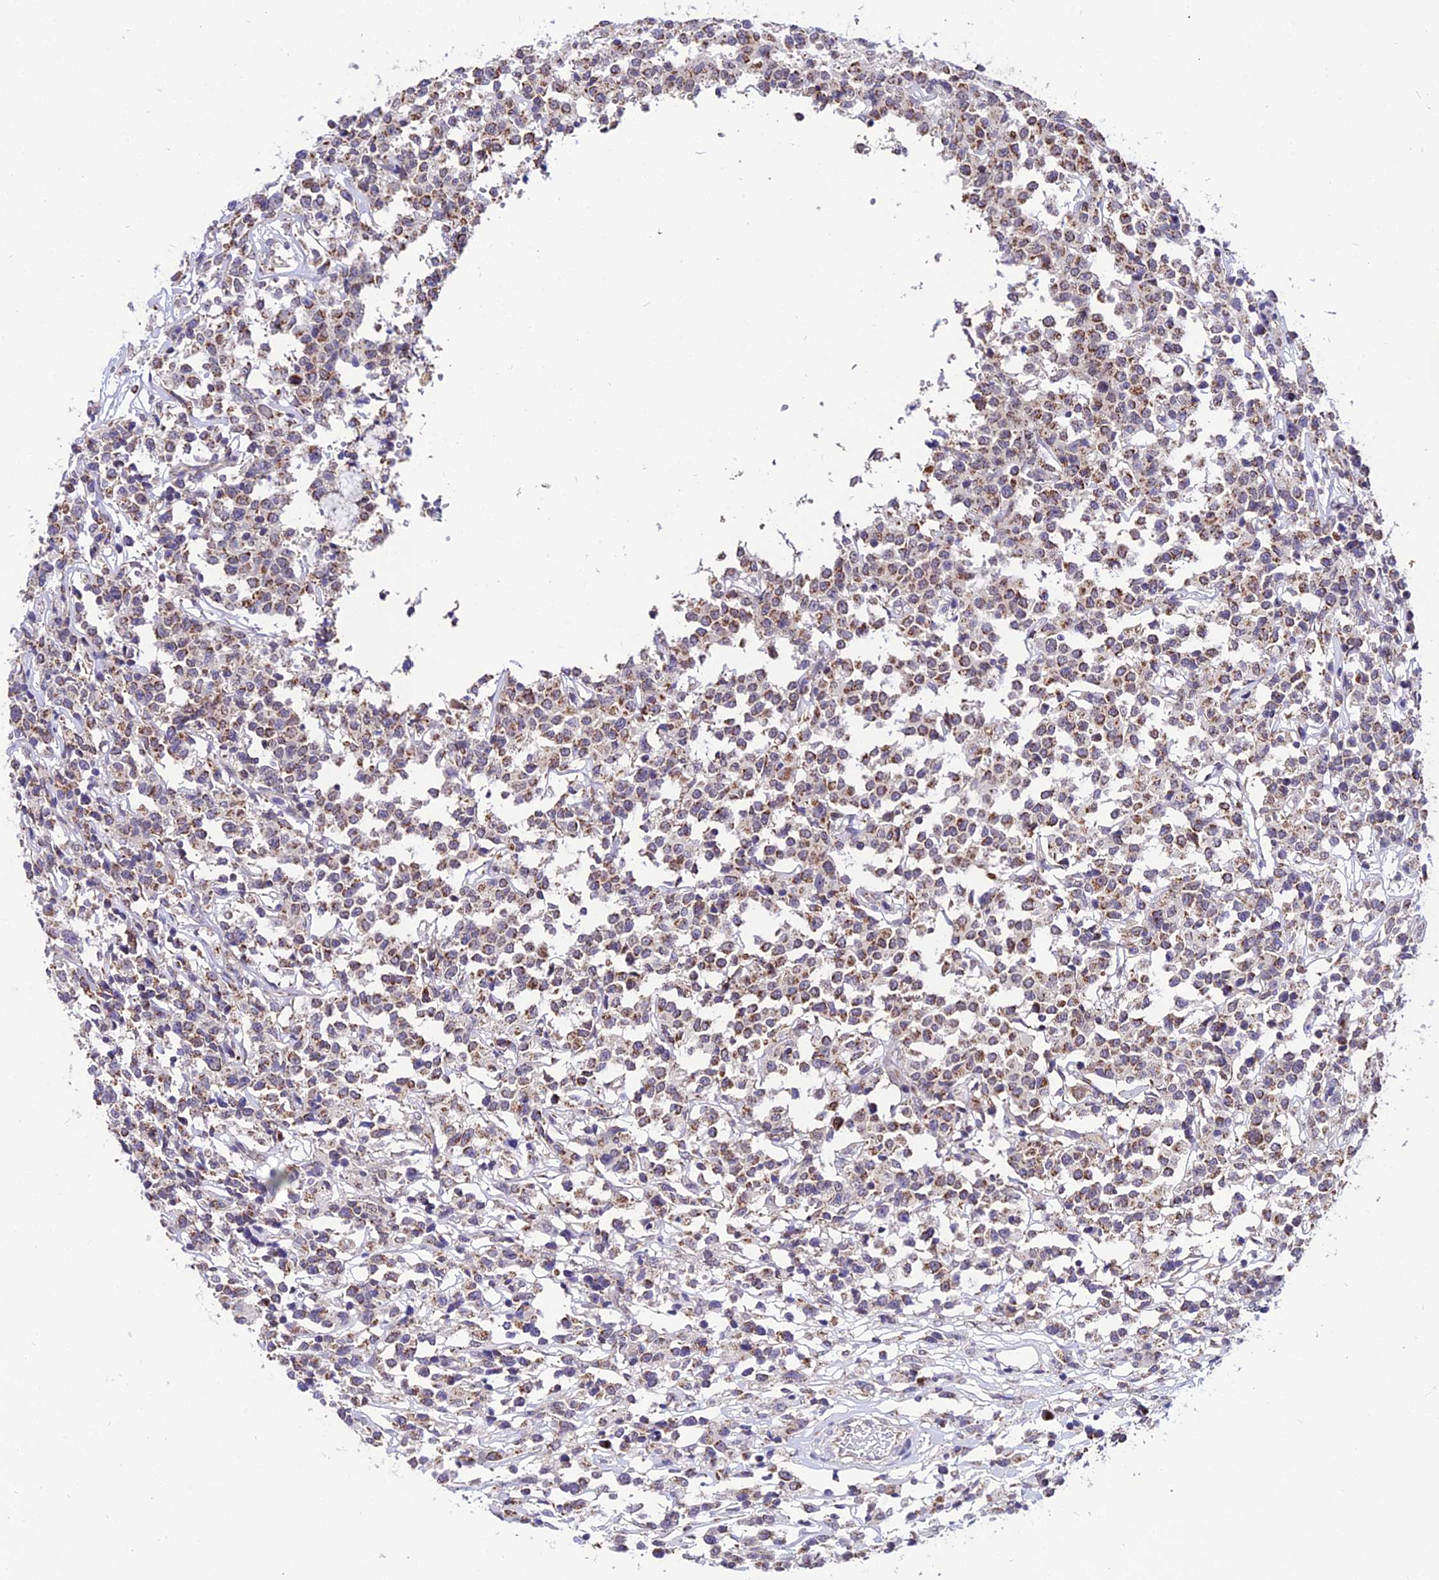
{"staining": {"intensity": "moderate", "quantity": "25%-75%", "location": "cytoplasmic/membranous"}, "tissue": "lymphoma", "cell_type": "Tumor cells", "image_type": "cancer", "snomed": [{"axis": "morphology", "description": "Malignant lymphoma, non-Hodgkin's type, Low grade"}, {"axis": "topography", "description": "Small intestine"}], "caption": "Immunohistochemistry micrograph of neoplastic tissue: lymphoma stained using IHC shows medium levels of moderate protein expression localized specifically in the cytoplasmic/membranous of tumor cells, appearing as a cytoplasmic/membranous brown color.", "gene": "PSMD2", "patient": {"sex": "female", "age": 59}}